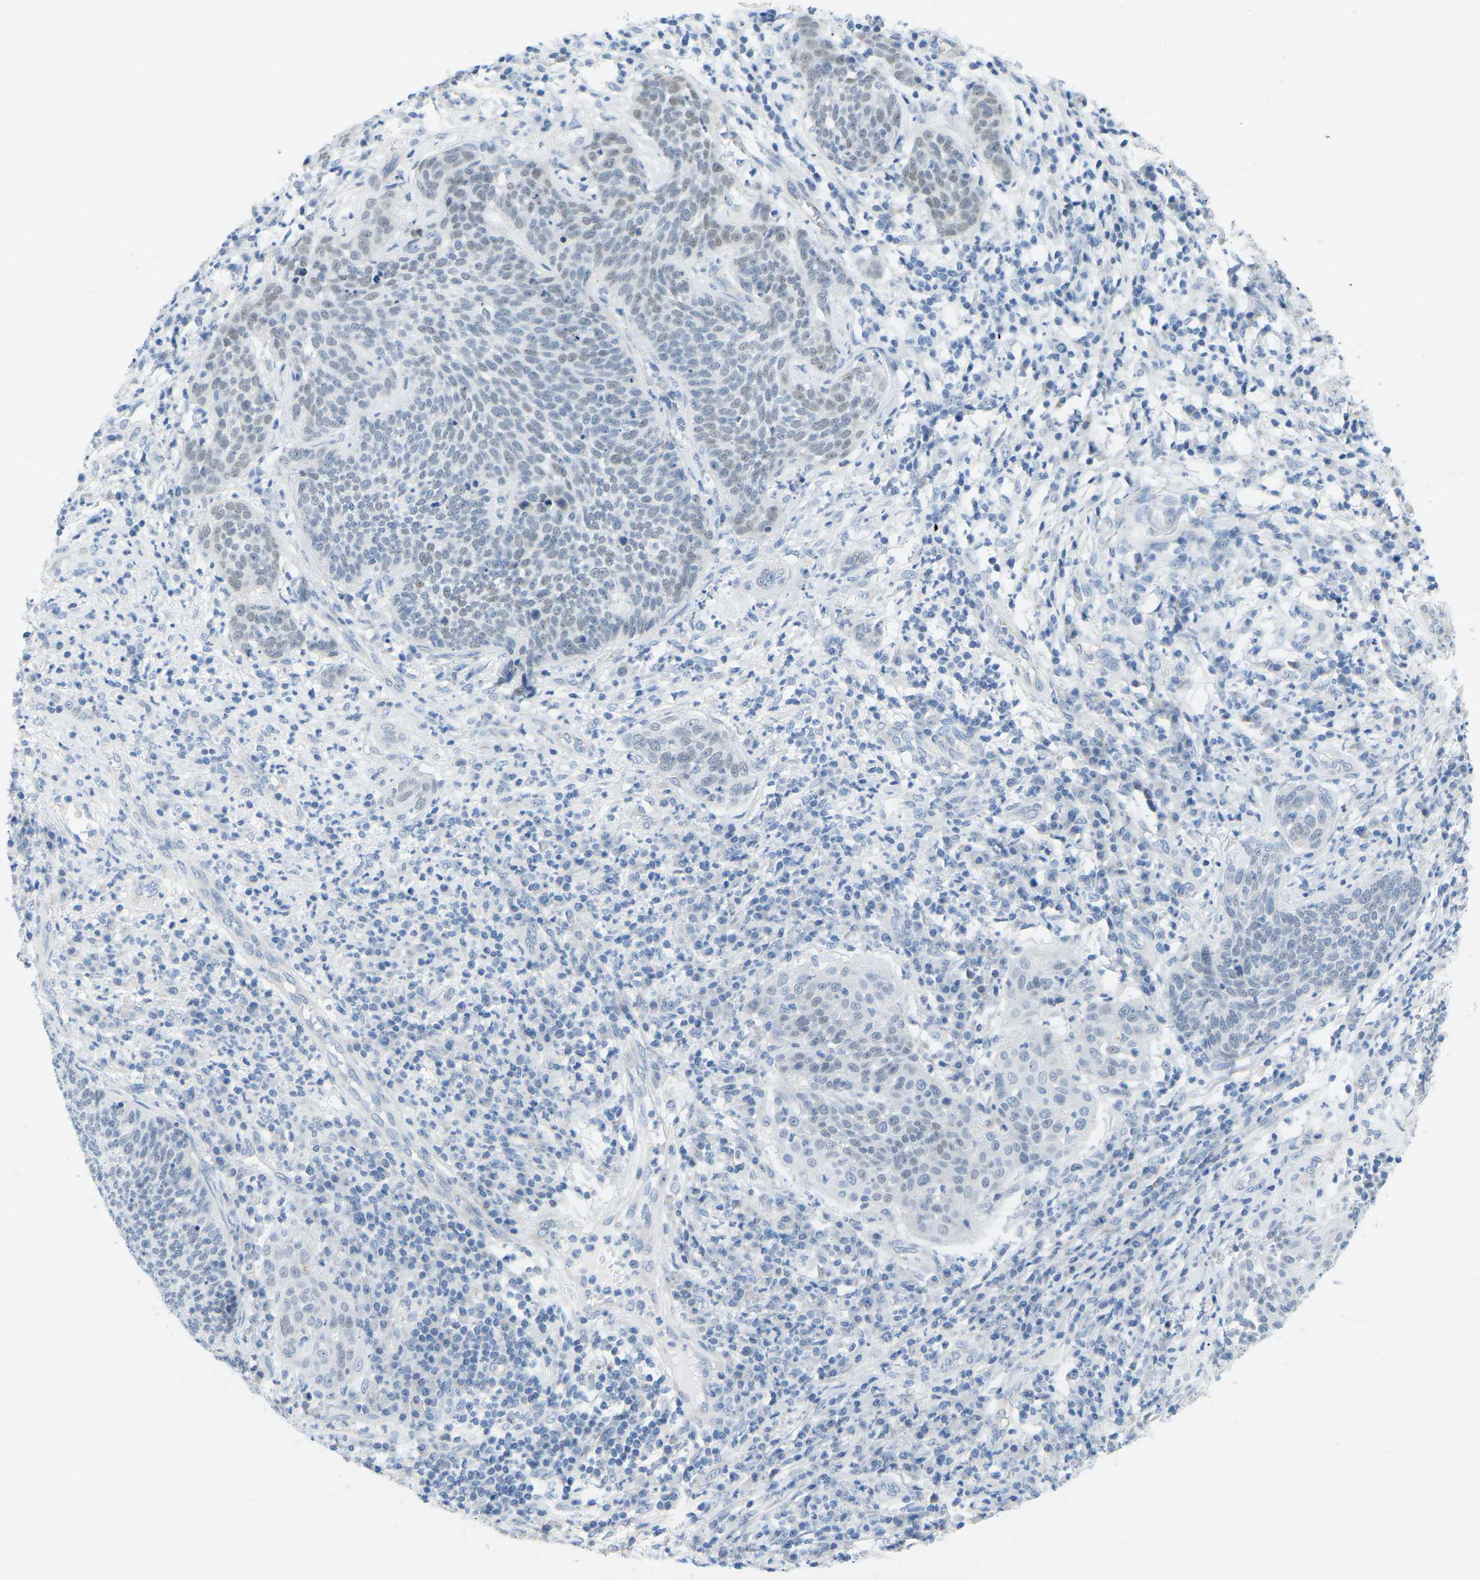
{"staining": {"intensity": "weak", "quantity": "<25%", "location": "nuclear"}, "tissue": "cervical cancer", "cell_type": "Tumor cells", "image_type": "cancer", "snomed": [{"axis": "morphology", "description": "Squamous cell carcinoma, NOS"}, {"axis": "topography", "description": "Cervix"}], "caption": "An immunohistochemistry histopathology image of cervical squamous cell carcinoma is shown. There is no staining in tumor cells of cervical squamous cell carcinoma.", "gene": "HLTF", "patient": {"sex": "female", "age": 34}}